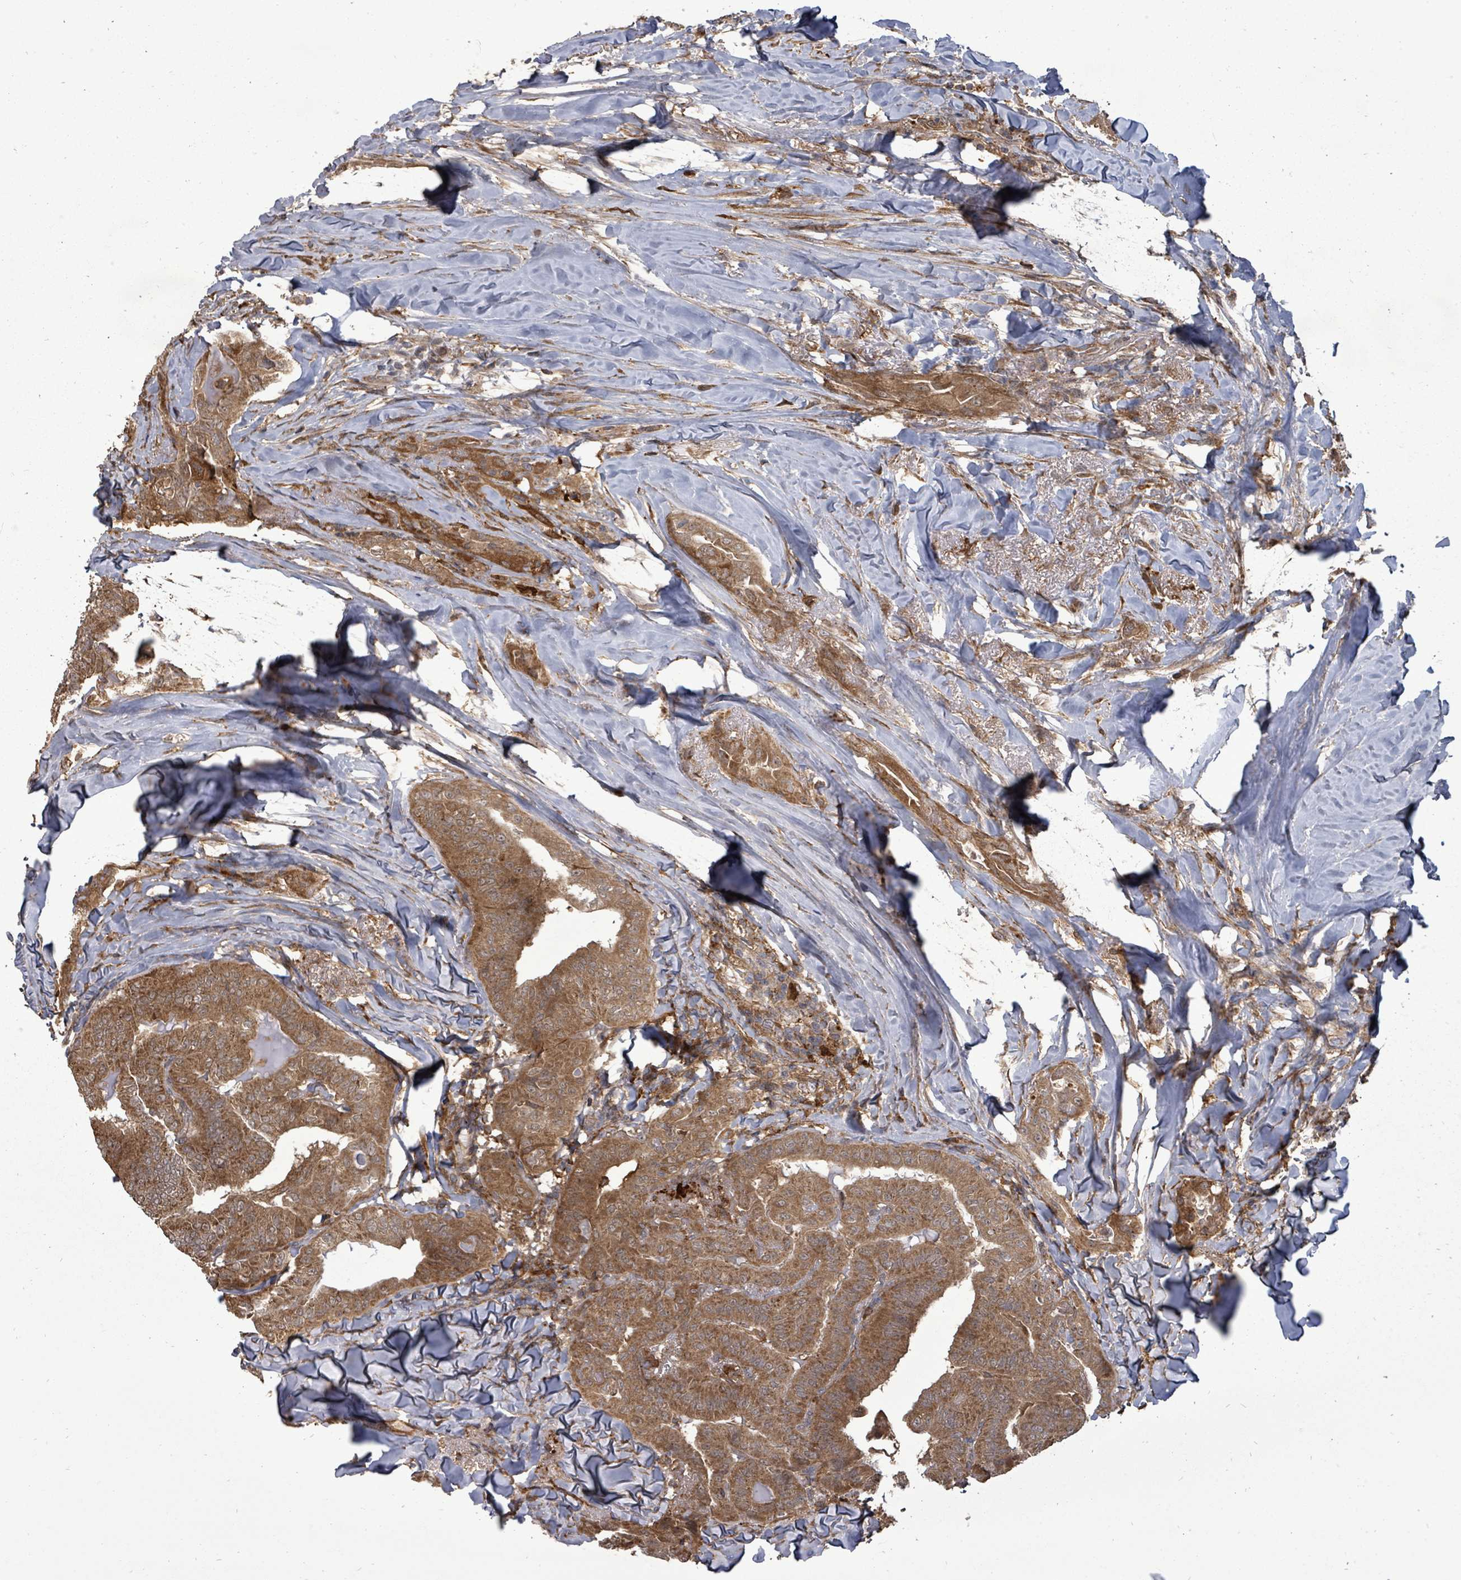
{"staining": {"intensity": "moderate", "quantity": ">75%", "location": "cytoplasmic/membranous"}, "tissue": "thyroid cancer", "cell_type": "Tumor cells", "image_type": "cancer", "snomed": [{"axis": "morphology", "description": "Papillary adenocarcinoma, NOS"}, {"axis": "topography", "description": "Thyroid gland"}], "caption": "This is a histology image of IHC staining of thyroid cancer, which shows moderate expression in the cytoplasmic/membranous of tumor cells.", "gene": "EIF3C", "patient": {"sex": "female", "age": 68}}